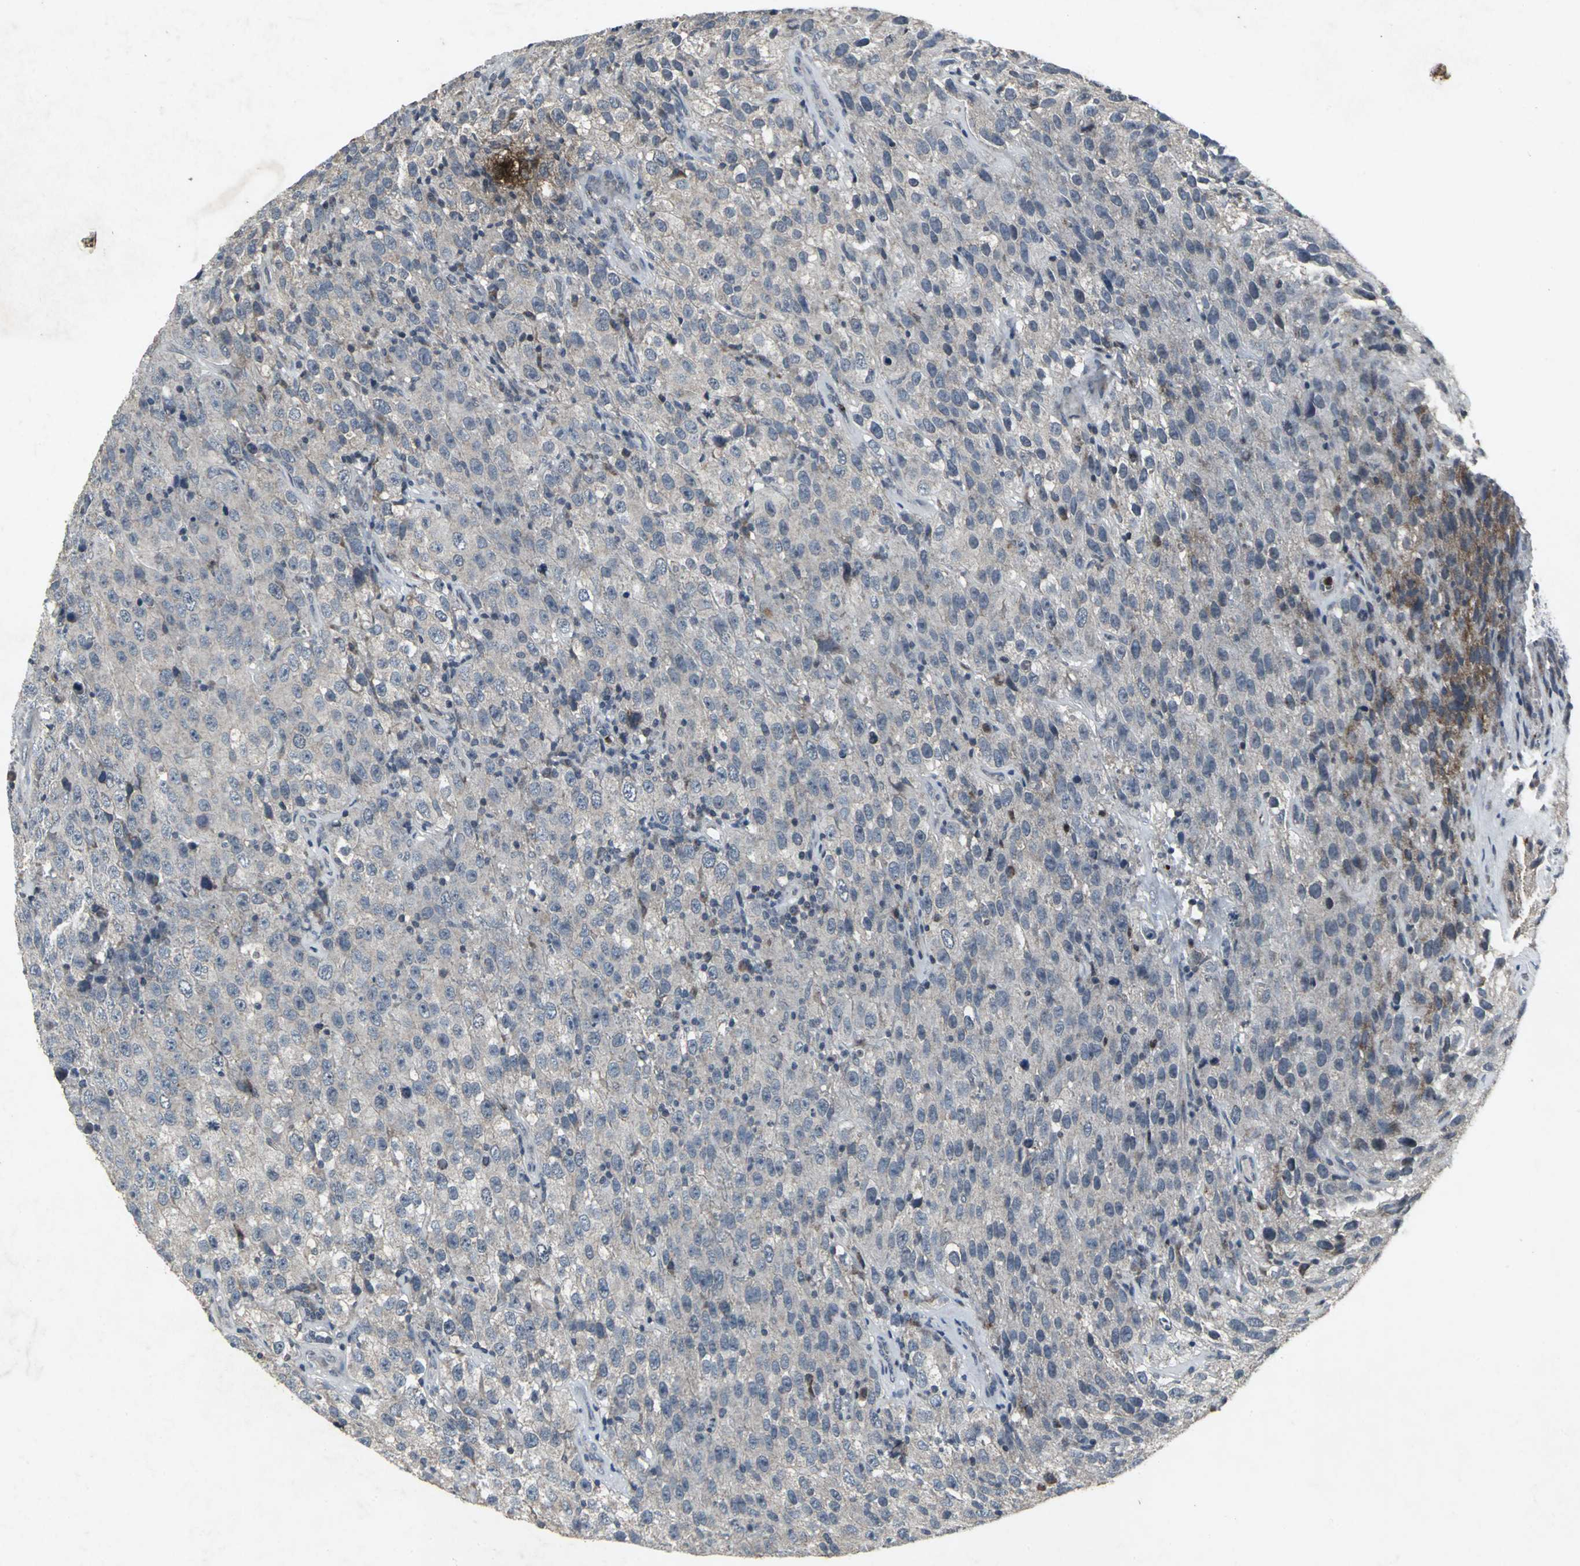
{"staining": {"intensity": "negative", "quantity": "none", "location": "none"}, "tissue": "testis cancer", "cell_type": "Tumor cells", "image_type": "cancer", "snomed": [{"axis": "morphology", "description": "Seminoma, NOS"}, {"axis": "topography", "description": "Testis"}], "caption": "There is no significant staining in tumor cells of seminoma (testis). (DAB (3,3'-diaminobenzidine) immunohistochemistry with hematoxylin counter stain).", "gene": "BMP4", "patient": {"sex": "male", "age": 52}}